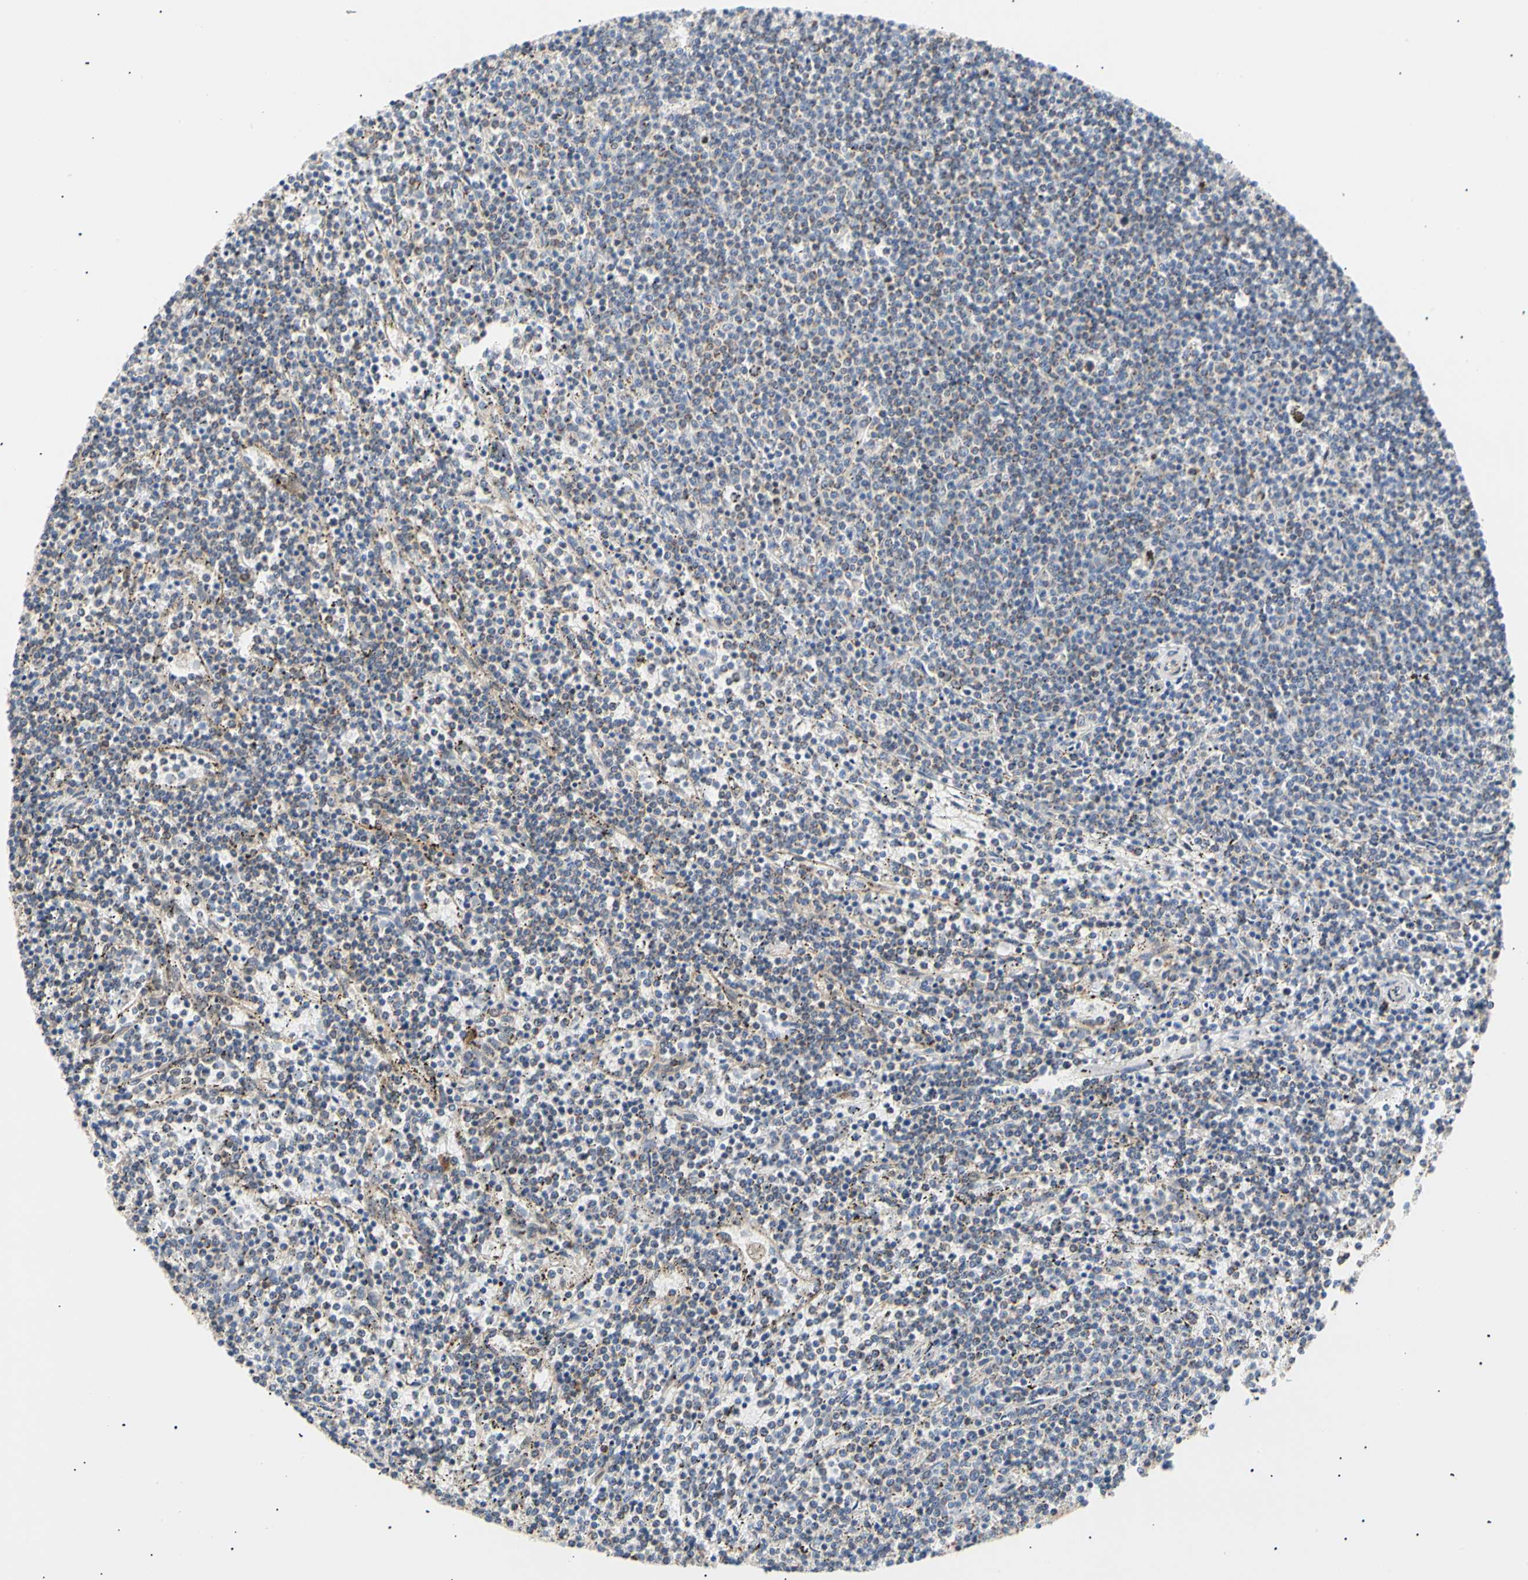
{"staining": {"intensity": "weak", "quantity": "25%-75%", "location": "cytoplasmic/membranous"}, "tissue": "lymphoma", "cell_type": "Tumor cells", "image_type": "cancer", "snomed": [{"axis": "morphology", "description": "Malignant lymphoma, non-Hodgkin's type, Low grade"}, {"axis": "topography", "description": "Spleen"}], "caption": "Immunohistochemistry of lymphoma displays low levels of weak cytoplasmic/membranous positivity in approximately 25%-75% of tumor cells.", "gene": "ACAT1", "patient": {"sex": "female", "age": 50}}